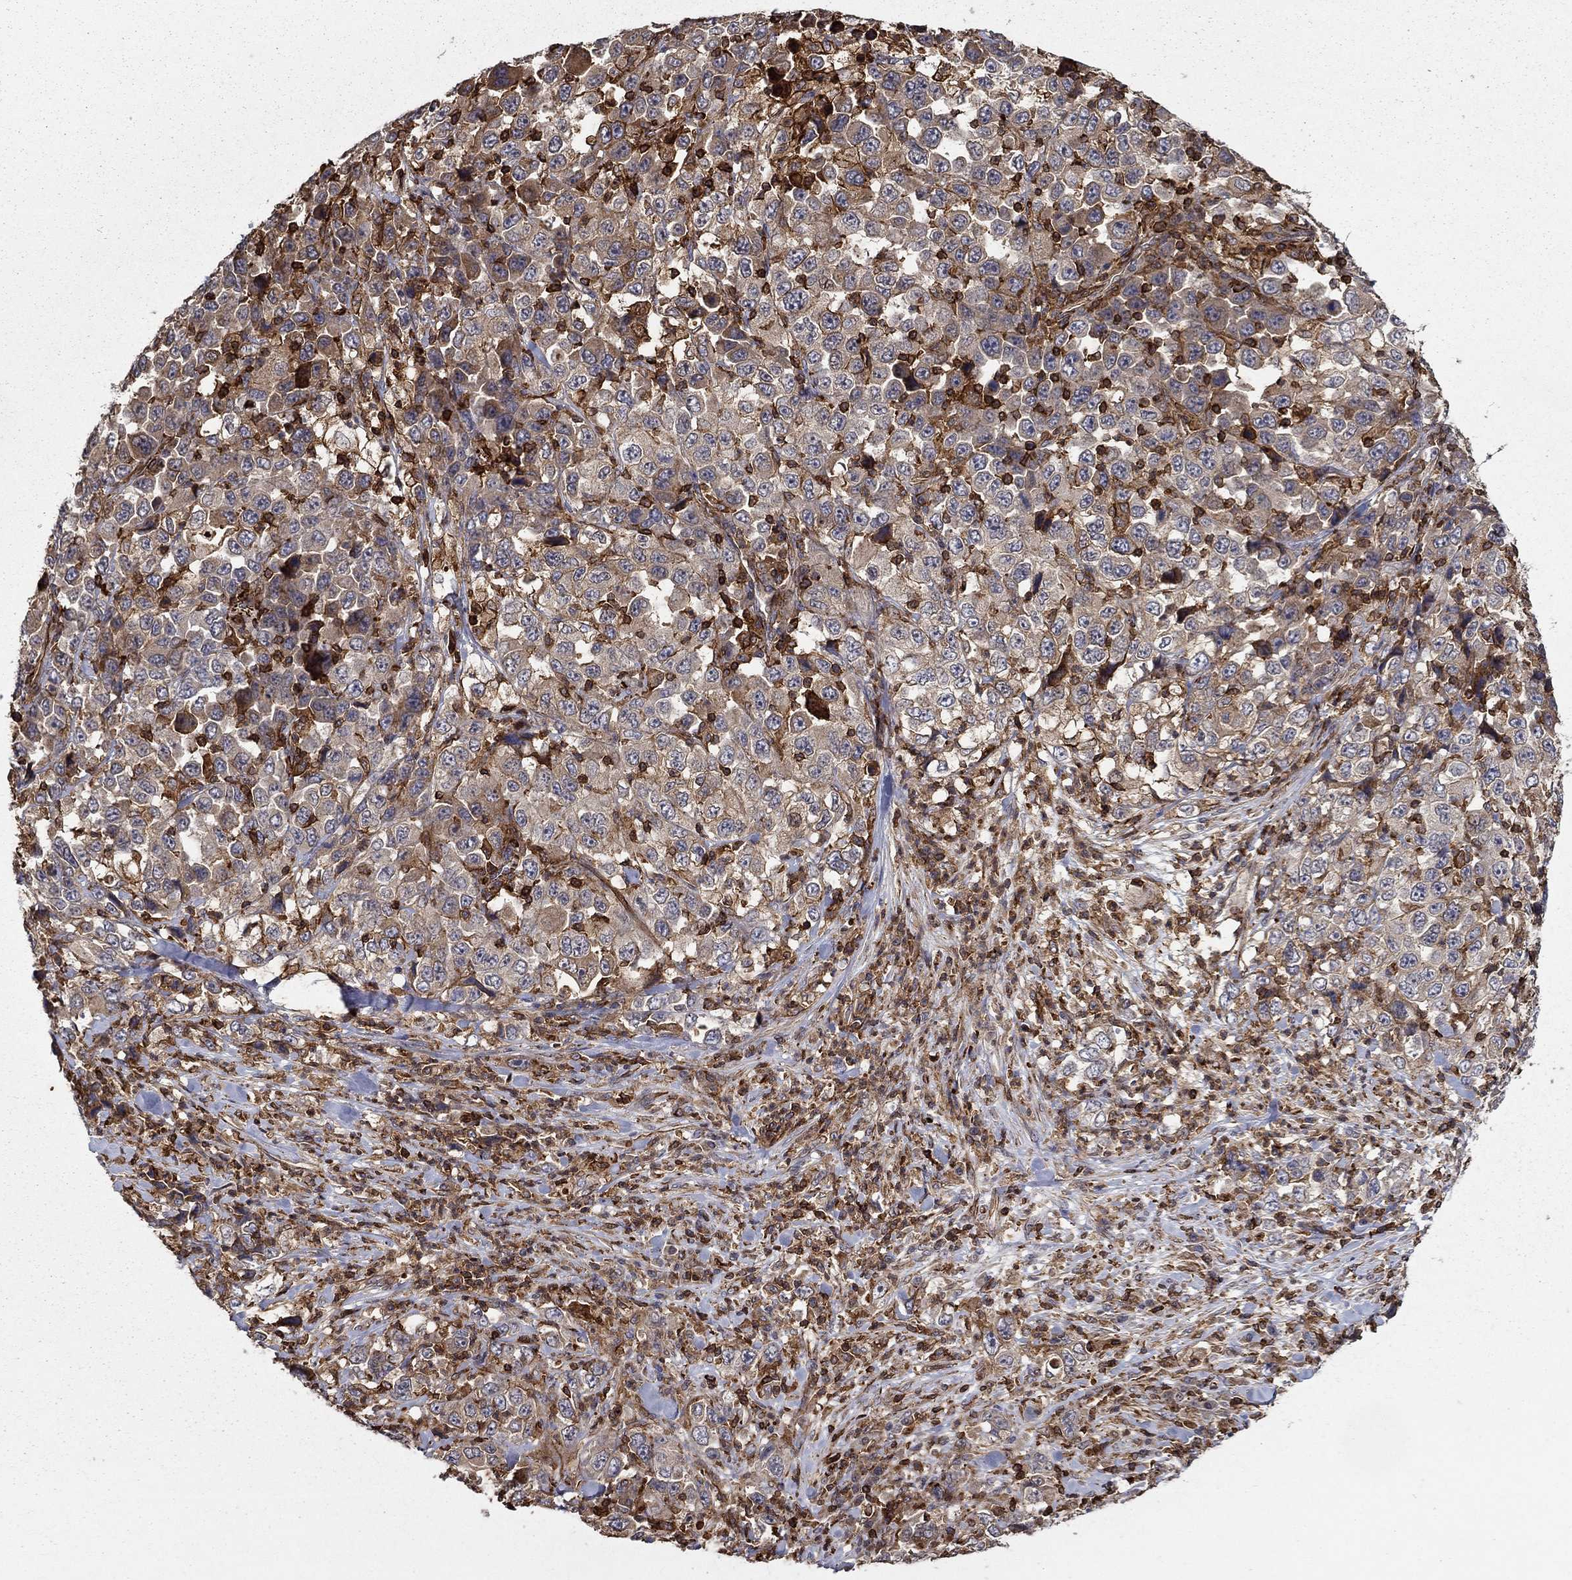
{"staining": {"intensity": "moderate", "quantity": "<25%", "location": "cytoplasmic/membranous"}, "tissue": "stomach cancer", "cell_type": "Tumor cells", "image_type": "cancer", "snomed": [{"axis": "morphology", "description": "Normal tissue, NOS"}, {"axis": "morphology", "description": "Adenocarcinoma, NOS"}, {"axis": "topography", "description": "Stomach, upper"}, {"axis": "topography", "description": "Stomach"}], "caption": "There is low levels of moderate cytoplasmic/membranous staining in tumor cells of stomach cancer (adenocarcinoma), as demonstrated by immunohistochemical staining (brown color).", "gene": "ADM", "patient": {"sex": "male", "age": 59}}